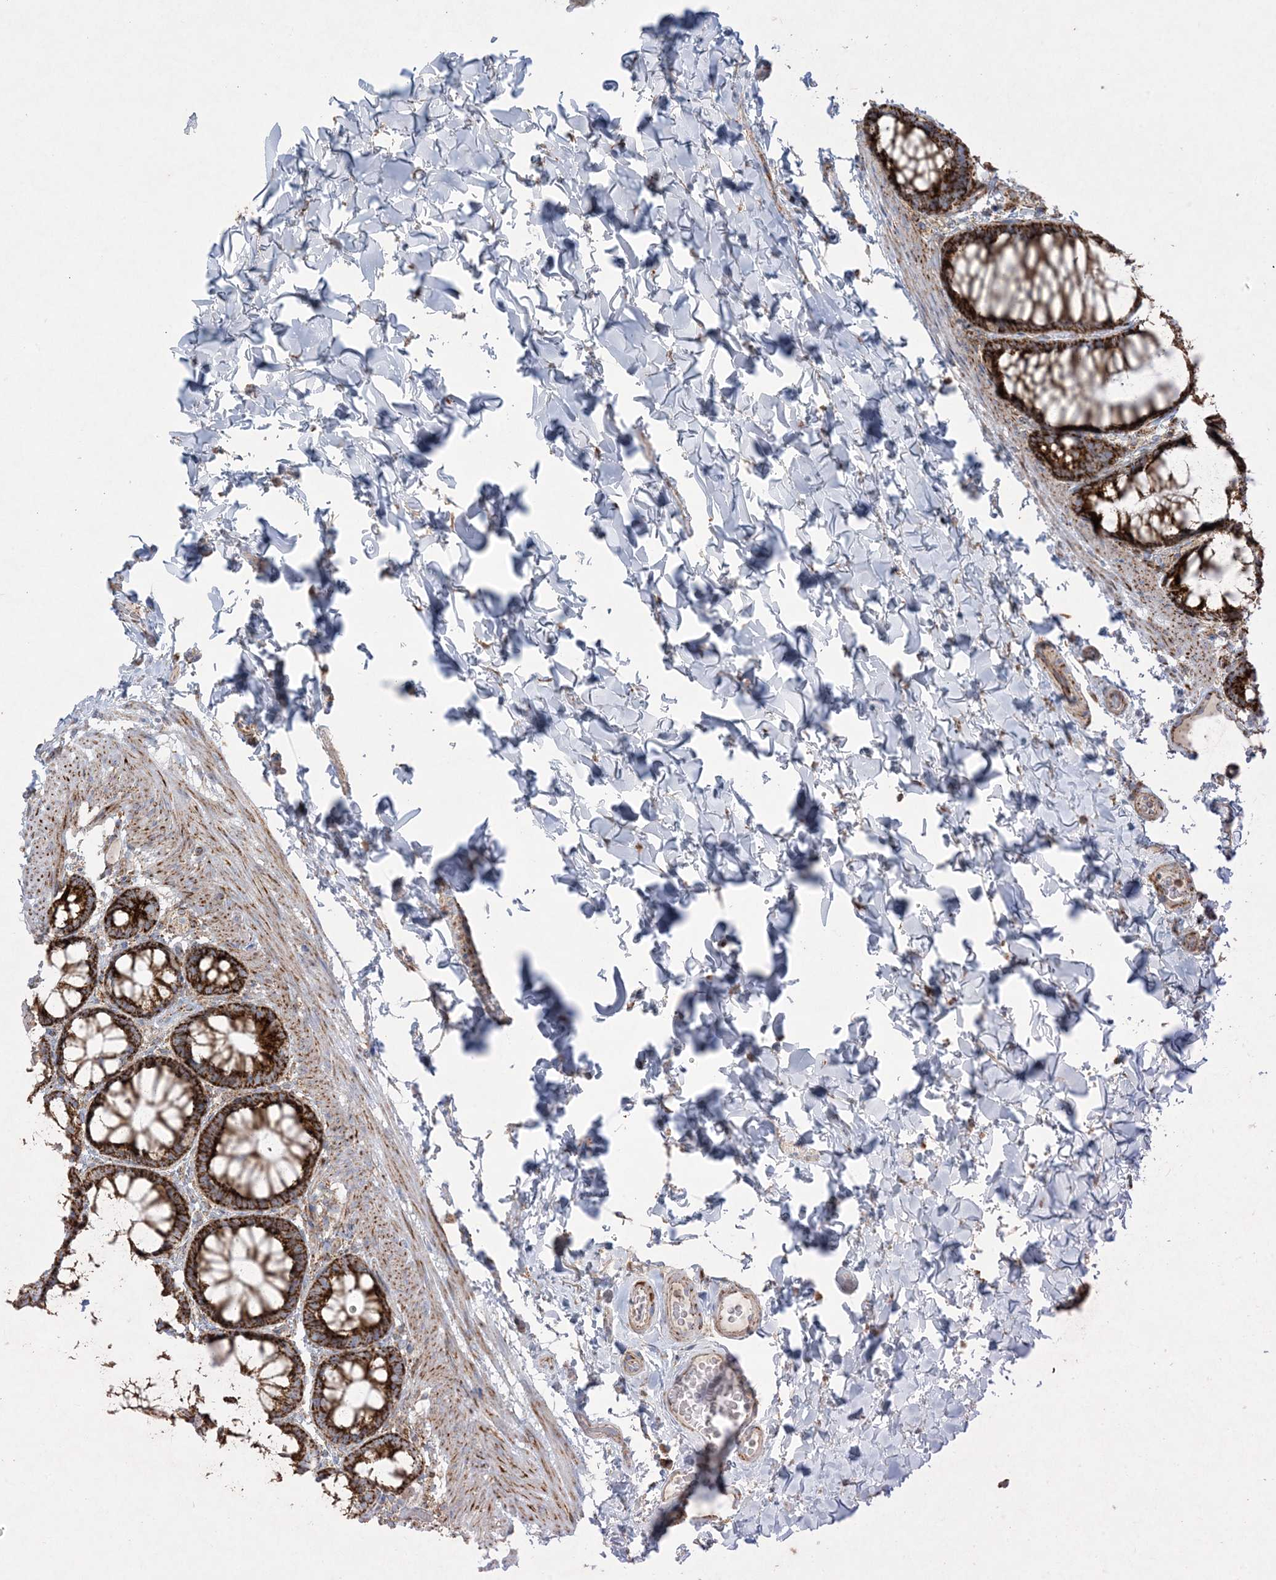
{"staining": {"intensity": "moderate", "quantity": ">75%", "location": "cytoplasmic/membranous"}, "tissue": "colon", "cell_type": "Endothelial cells", "image_type": "normal", "snomed": [{"axis": "morphology", "description": "Normal tissue, NOS"}, {"axis": "topography", "description": "Colon"}], "caption": "Endothelial cells demonstrate medium levels of moderate cytoplasmic/membranous expression in about >75% of cells in normal colon. The staining was performed using DAB to visualize the protein expression in brown, while the nuclei were stained in blue with hematoxylin (Magnification: 20x).", "gene": "BEND4", "patient": {"sex": "male", "age": 47}}